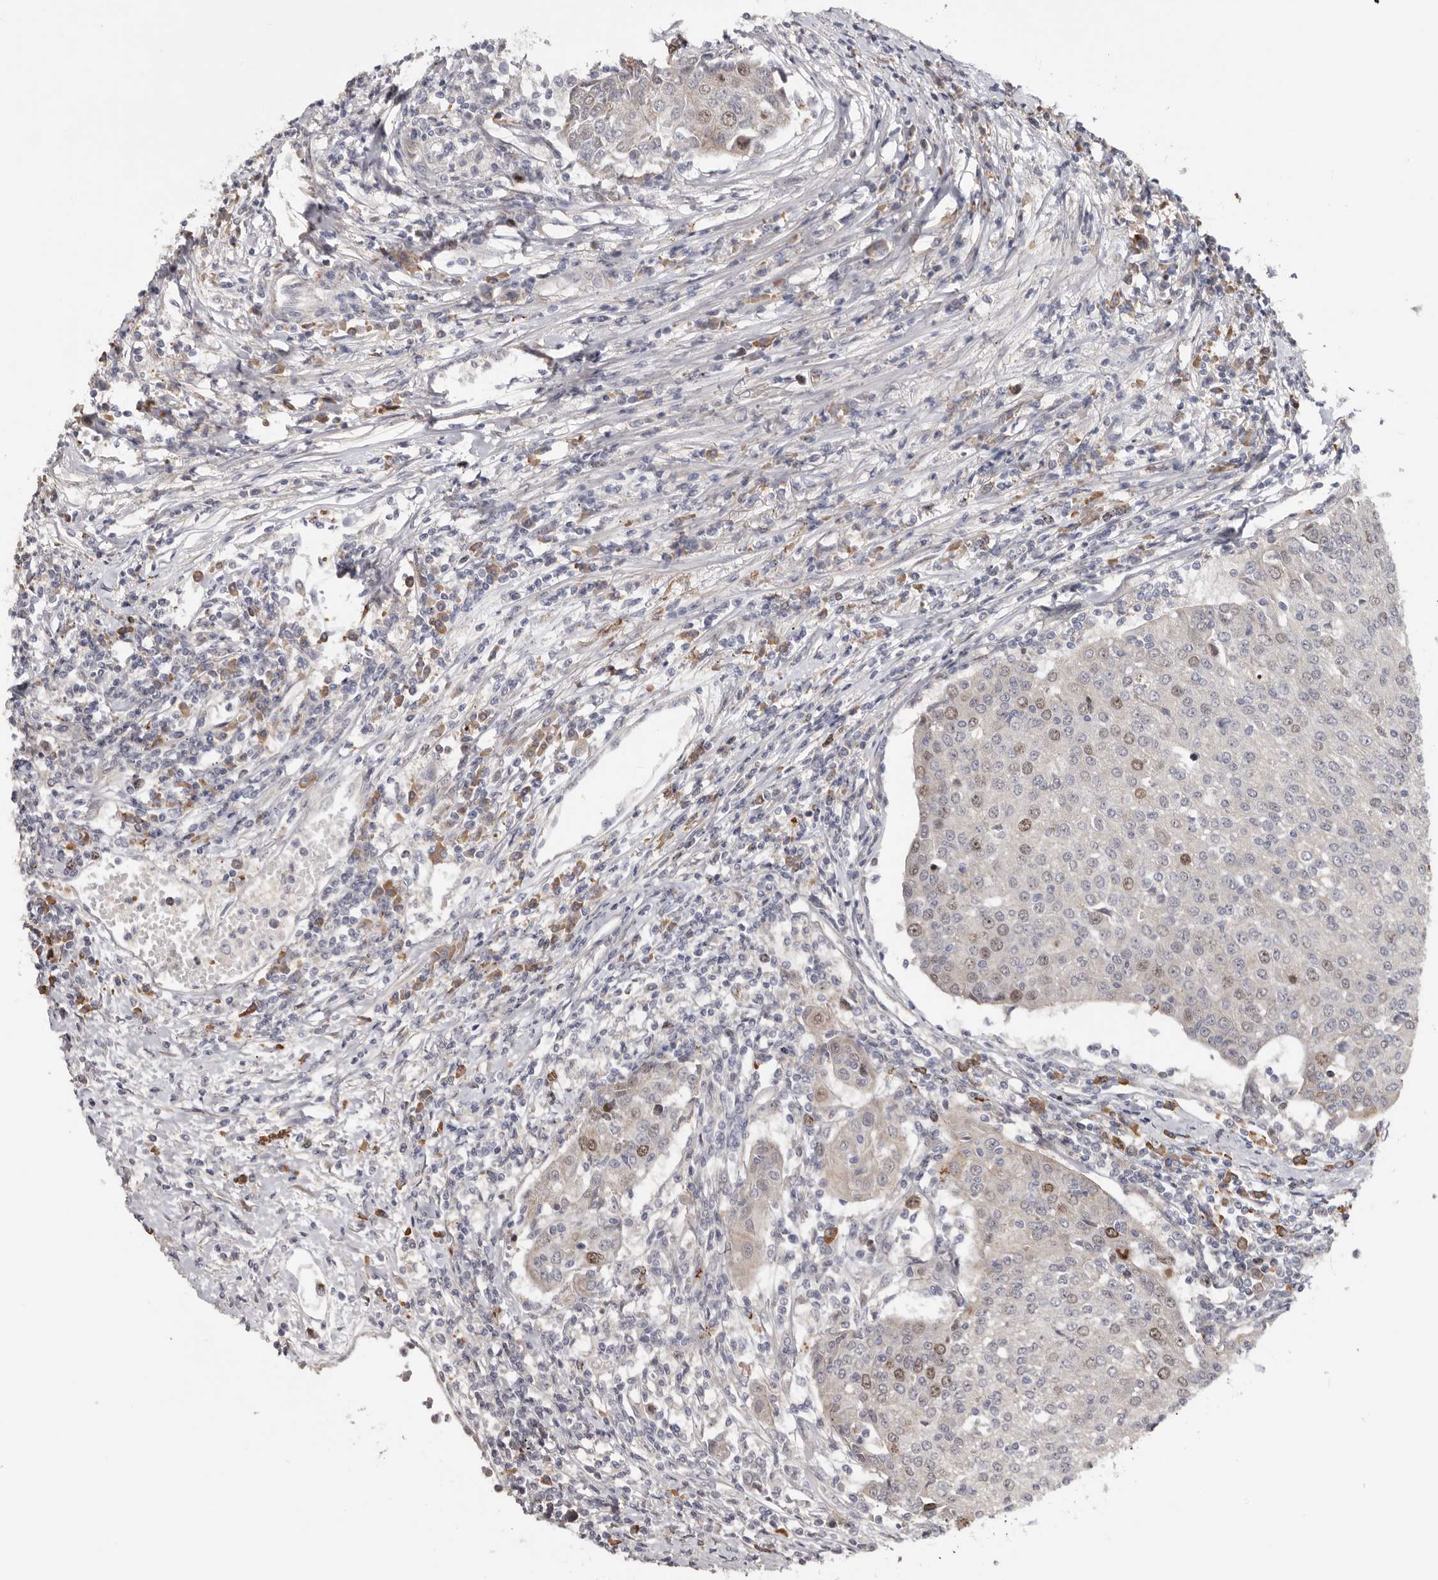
{"staining": {"intensity": "moderate", "quantity": "<25%", "location": "nuclear"}, "tissue": "urothelial cancer", "cell_type": "Tumor cells", "image_type": "cancer", "snomed": [{"axis": "morphology", "description": "Urothelial carcinoma, High grade"}, {"axis": "topography", "description": "Urinary bladder"}], "caption": "Protein positivity by immunohistochemistry (IHC) displays moderate nuclear expression in about <25% of tumor cells in urothelial cancer. Using DAB (3,3'-diaminobenzidine) (brown) and hematoxylin (blue) stains, captured at high magnification using brightfield microscopy.", "gene": "CDCA8", "patient": {"sex": "female", "age": 85}}